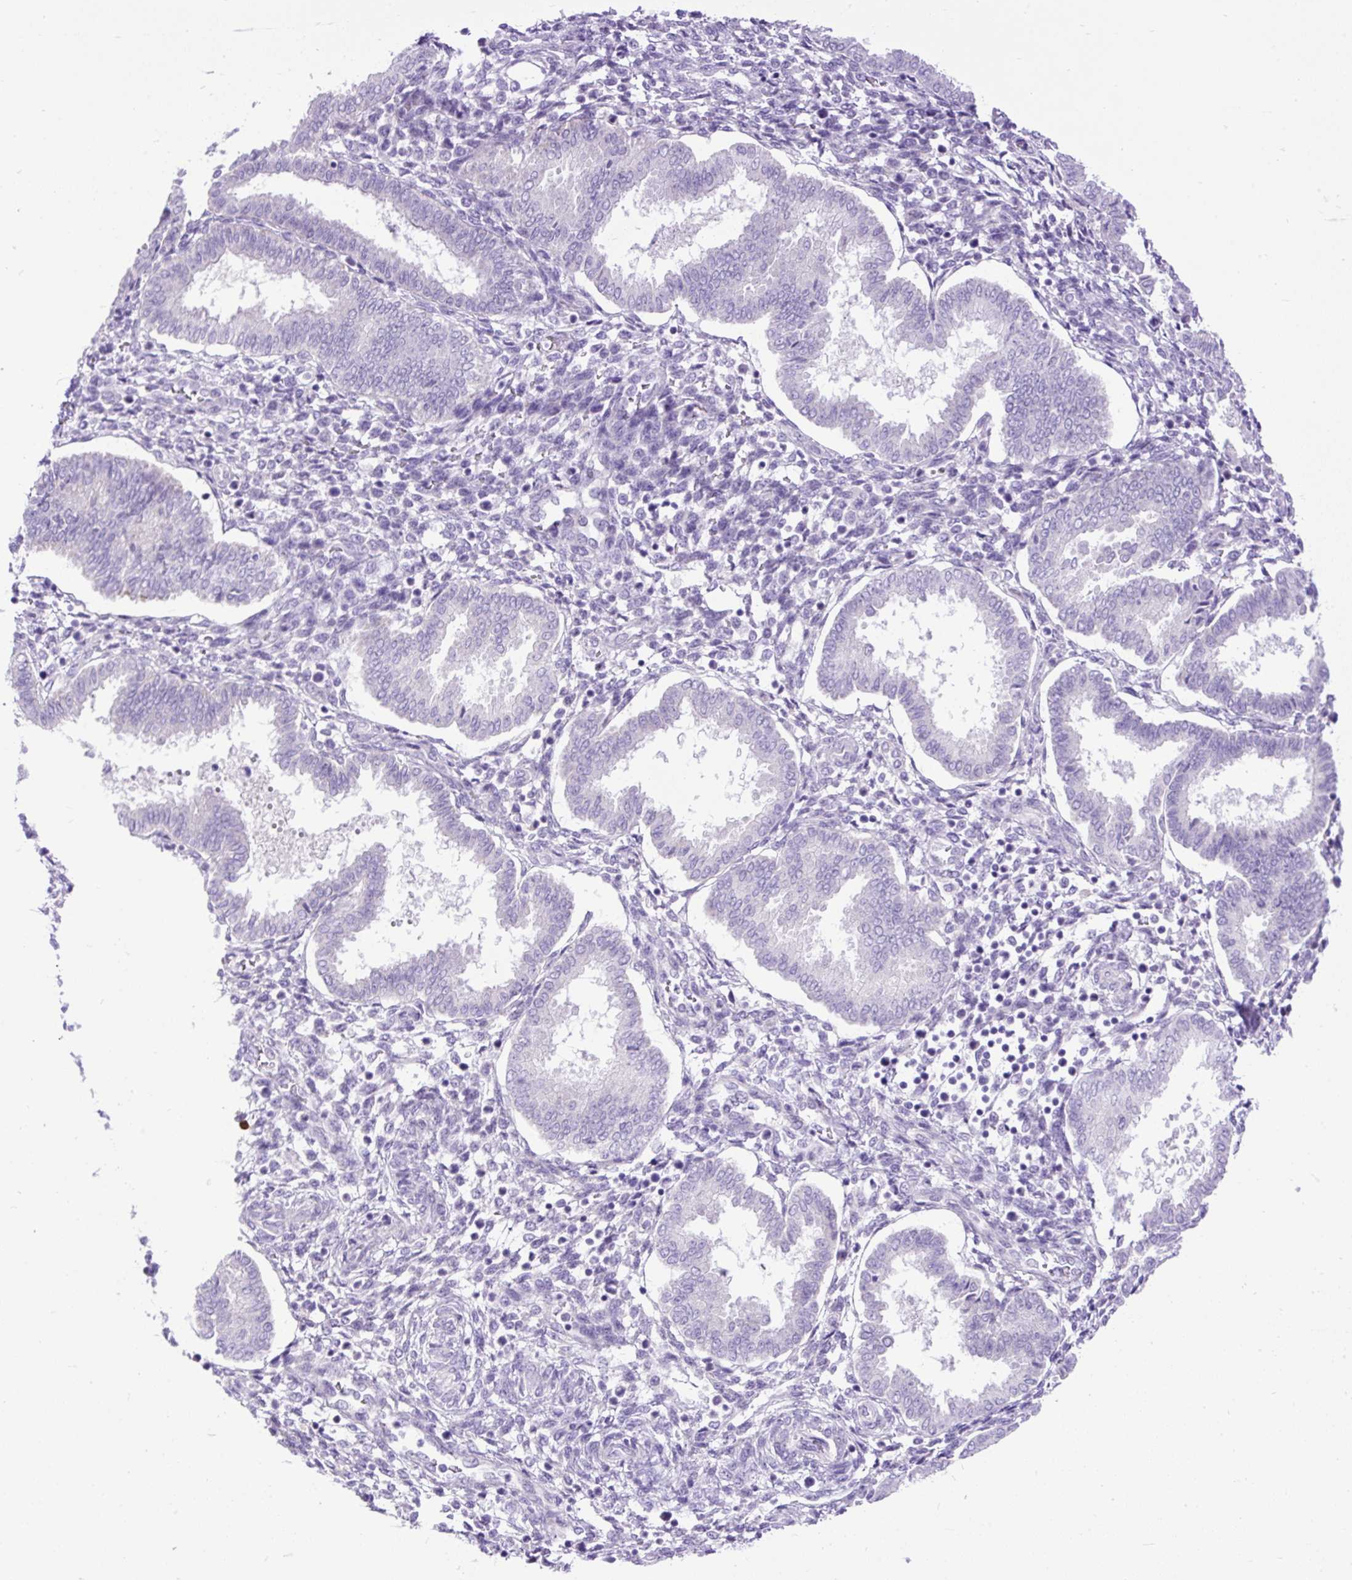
{"staining": {"intensity": "negative", "quantity": "none", "location": "none"}, "tissue": "endometrium", "cell_type": "Cells in endometrial stroma", "image_type": "normal", "snomed": [{"axis": "morphology", "description": "Normal tissue, NOS"}, {"axis": "topography", "description": "Endometrium"}], "caption": "This micrograph is of benign endometrium stained with immunohistochemistry to label a protein in brown with the nuclei are counter-stained blue. There is no staining in cells in endometrial stroma.", "gene": "ZNF256", "patient": {"sex": "female", "age": 24}}